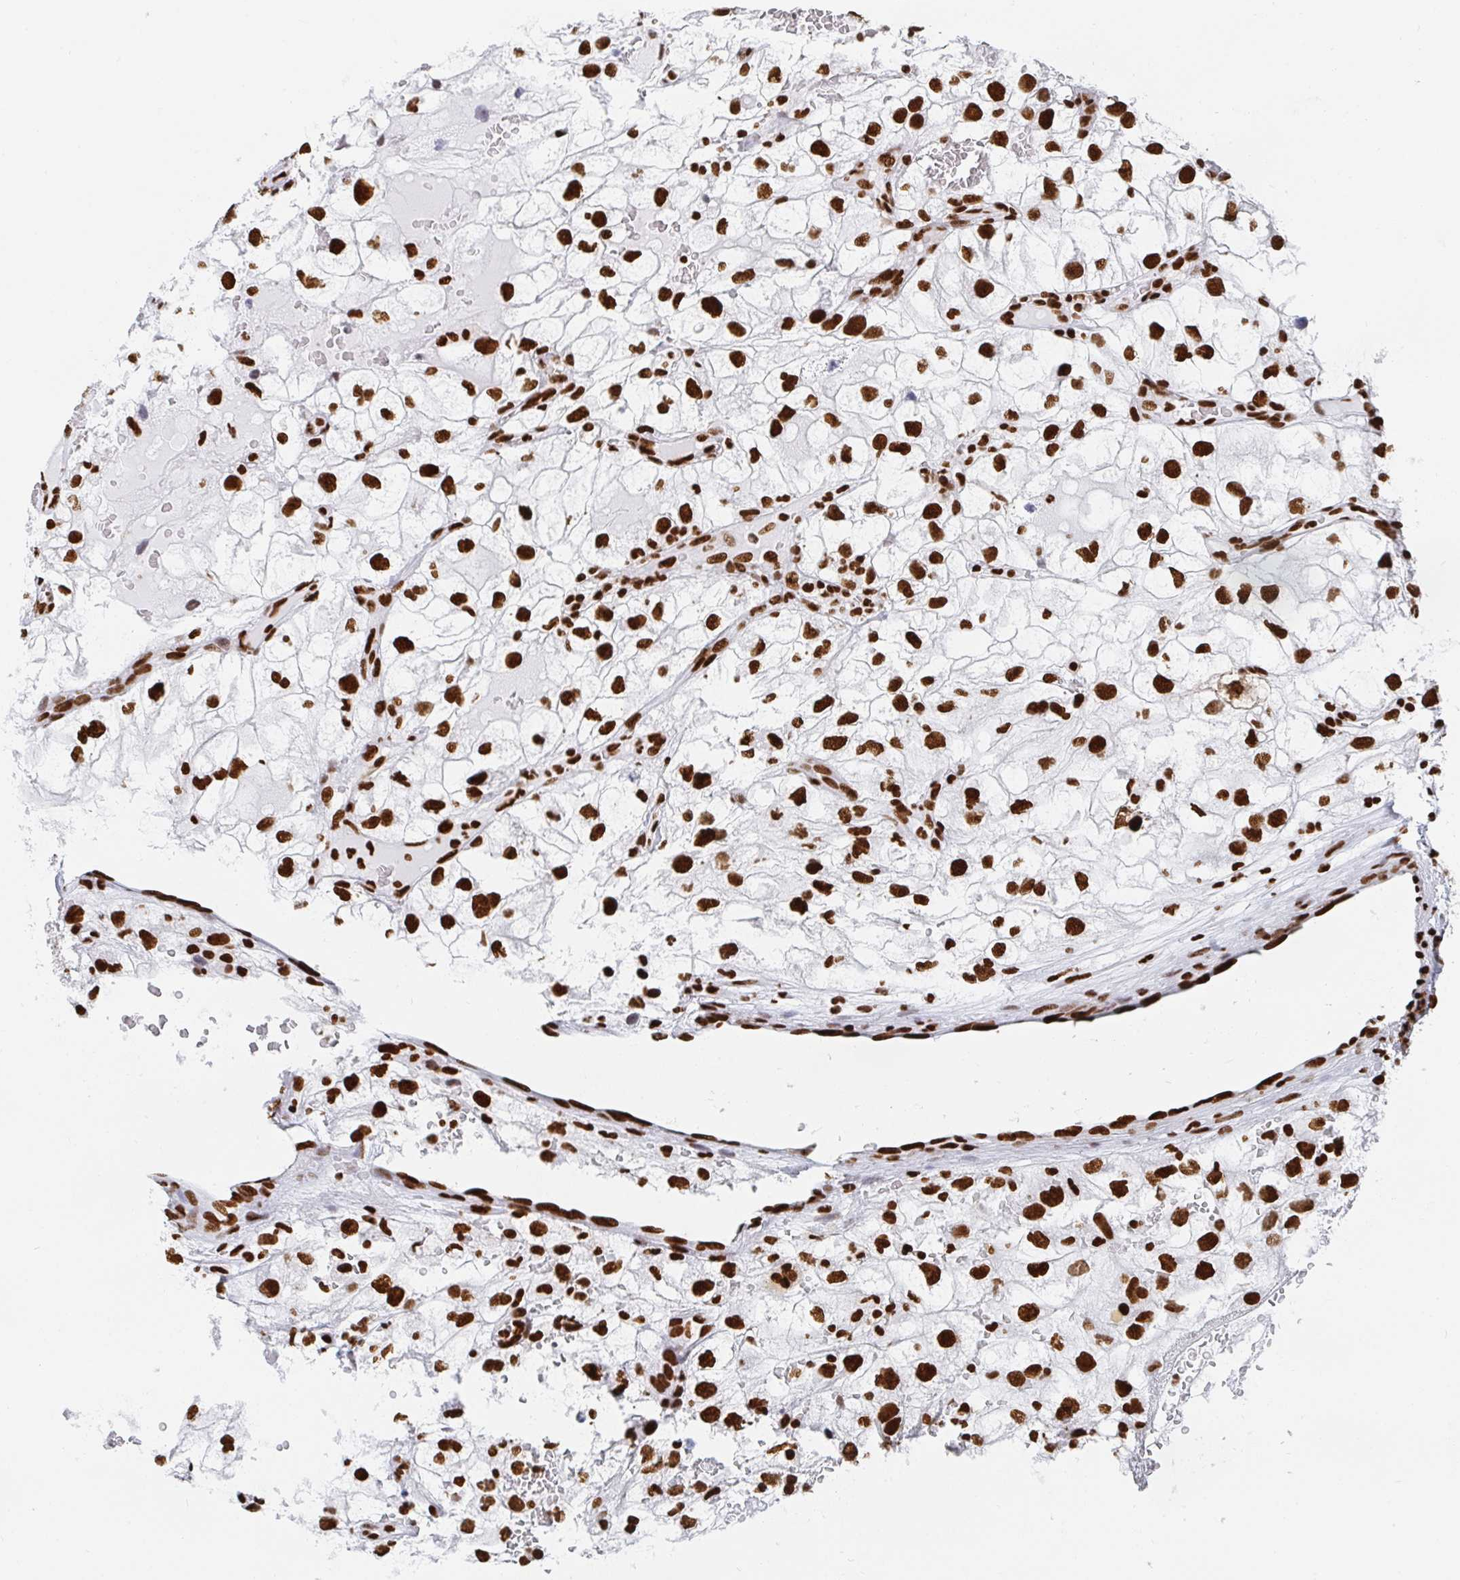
{"staining": {"intensity": "strong", "quantity": ">75%", "location": "nuclear"}, "tissue": "renal cancer", "cell_type": "Tumor cells", "image_type": "cancer", "snomed": [{"axis": "morphology", "description": "Adenocarcinoma, NOS"}, {"axis": "topography", "description": "Kidney"}], "caption": "Protein staining shows strong nuclear positivity in about >75% of tumor cells in renal cancer.", "gene": "EWSR1", "patient": {"sex": "male", "age": 59}}